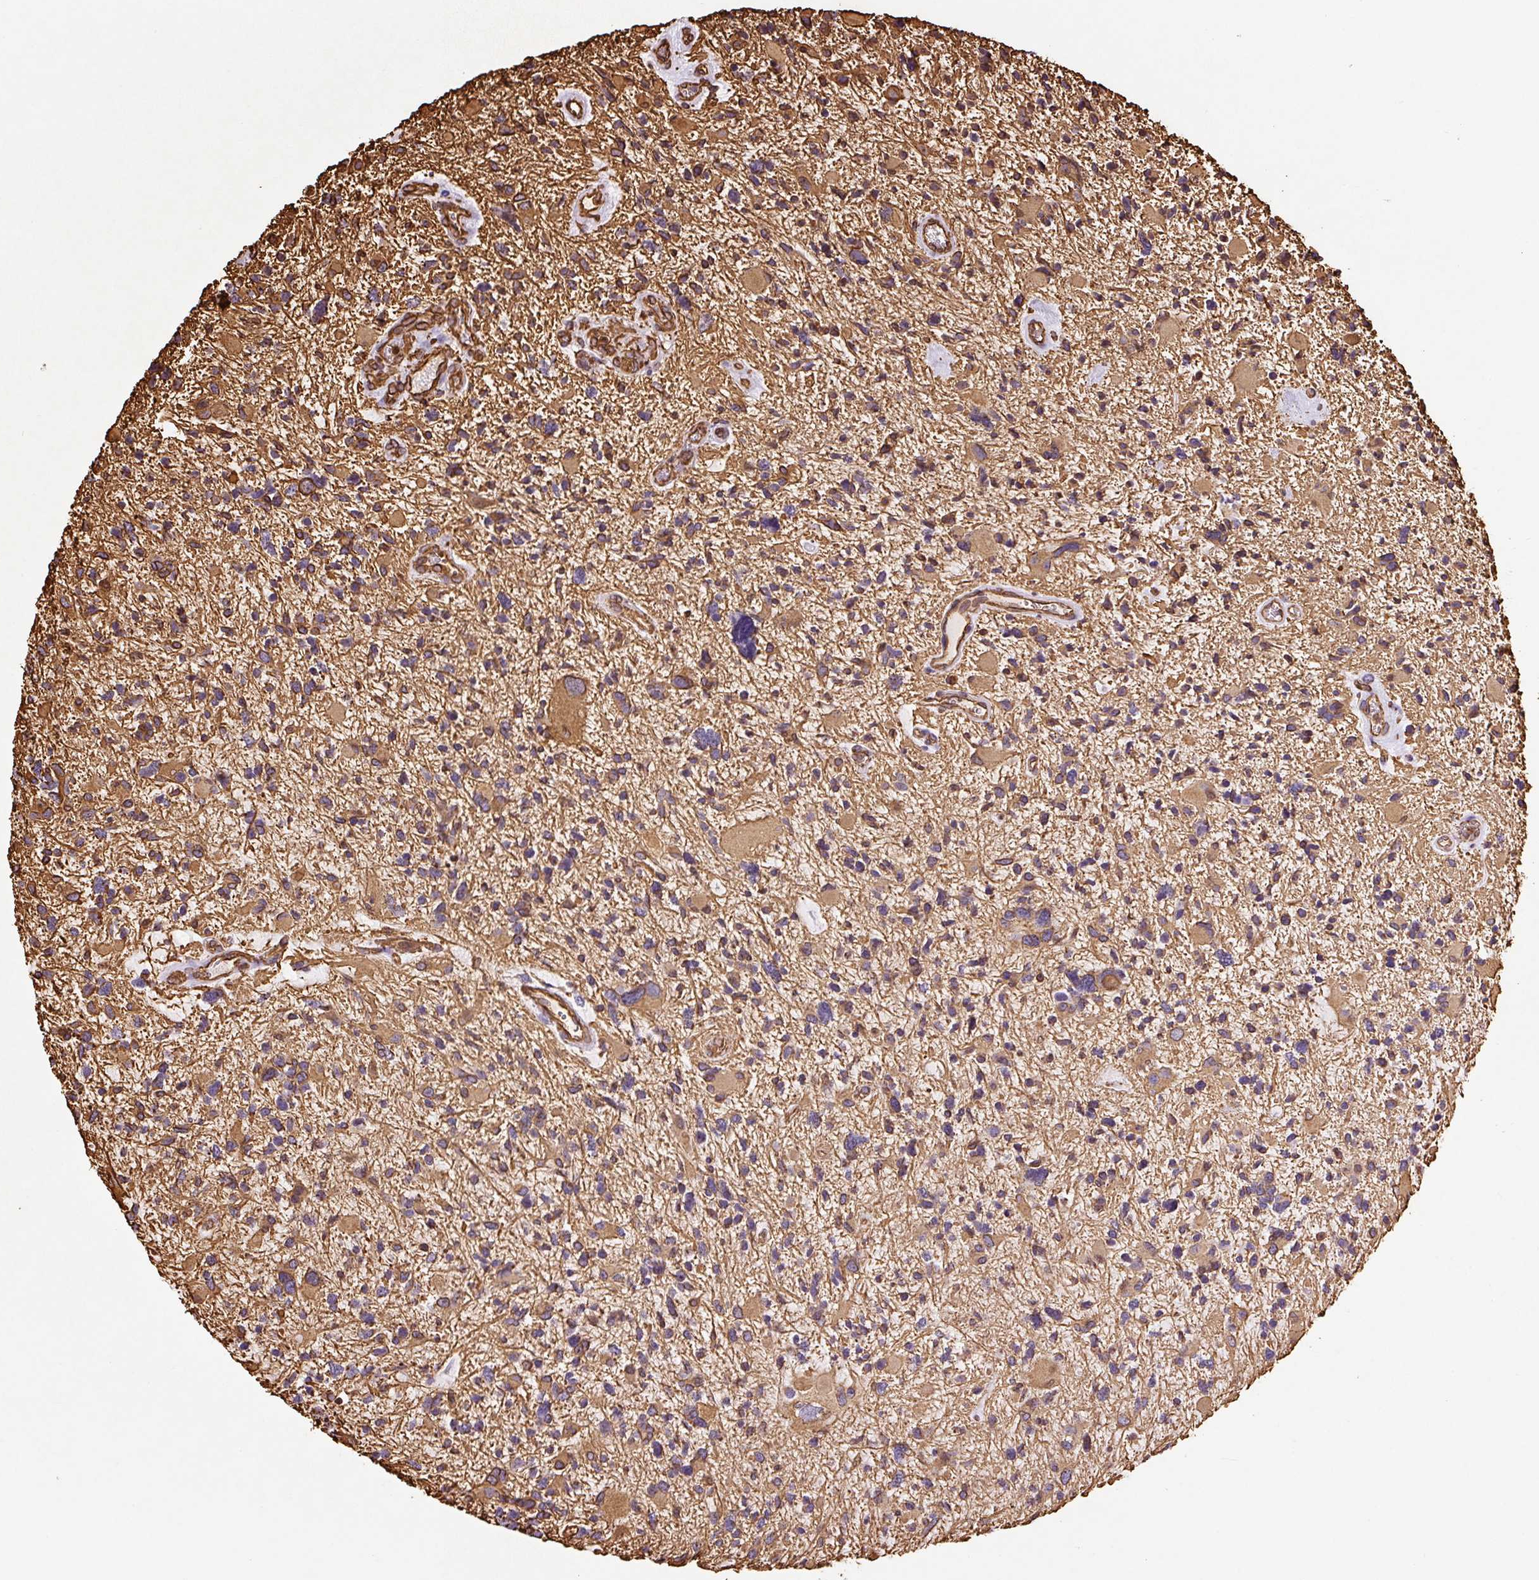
{"staining": {"intensity": "moderate", "quantity": "25%-75%", "location": "cytoplasmic/membranous"}, "tissue": "glioma", "cell_type": "Tumor cells", "image_type": "cancer", "snomed": [{"axis": "morphology", "description": "Glioma, malignant, High grade"}, {"axis": "topography", "description": "Brain"}], "caption": "Glioma tissue demonstrates moderate cytoplasmic/membranous positivity in approximately 25%-75% of tumor cells", "gene": "VIM", "patient": {"sex": "female", "age": 11}}